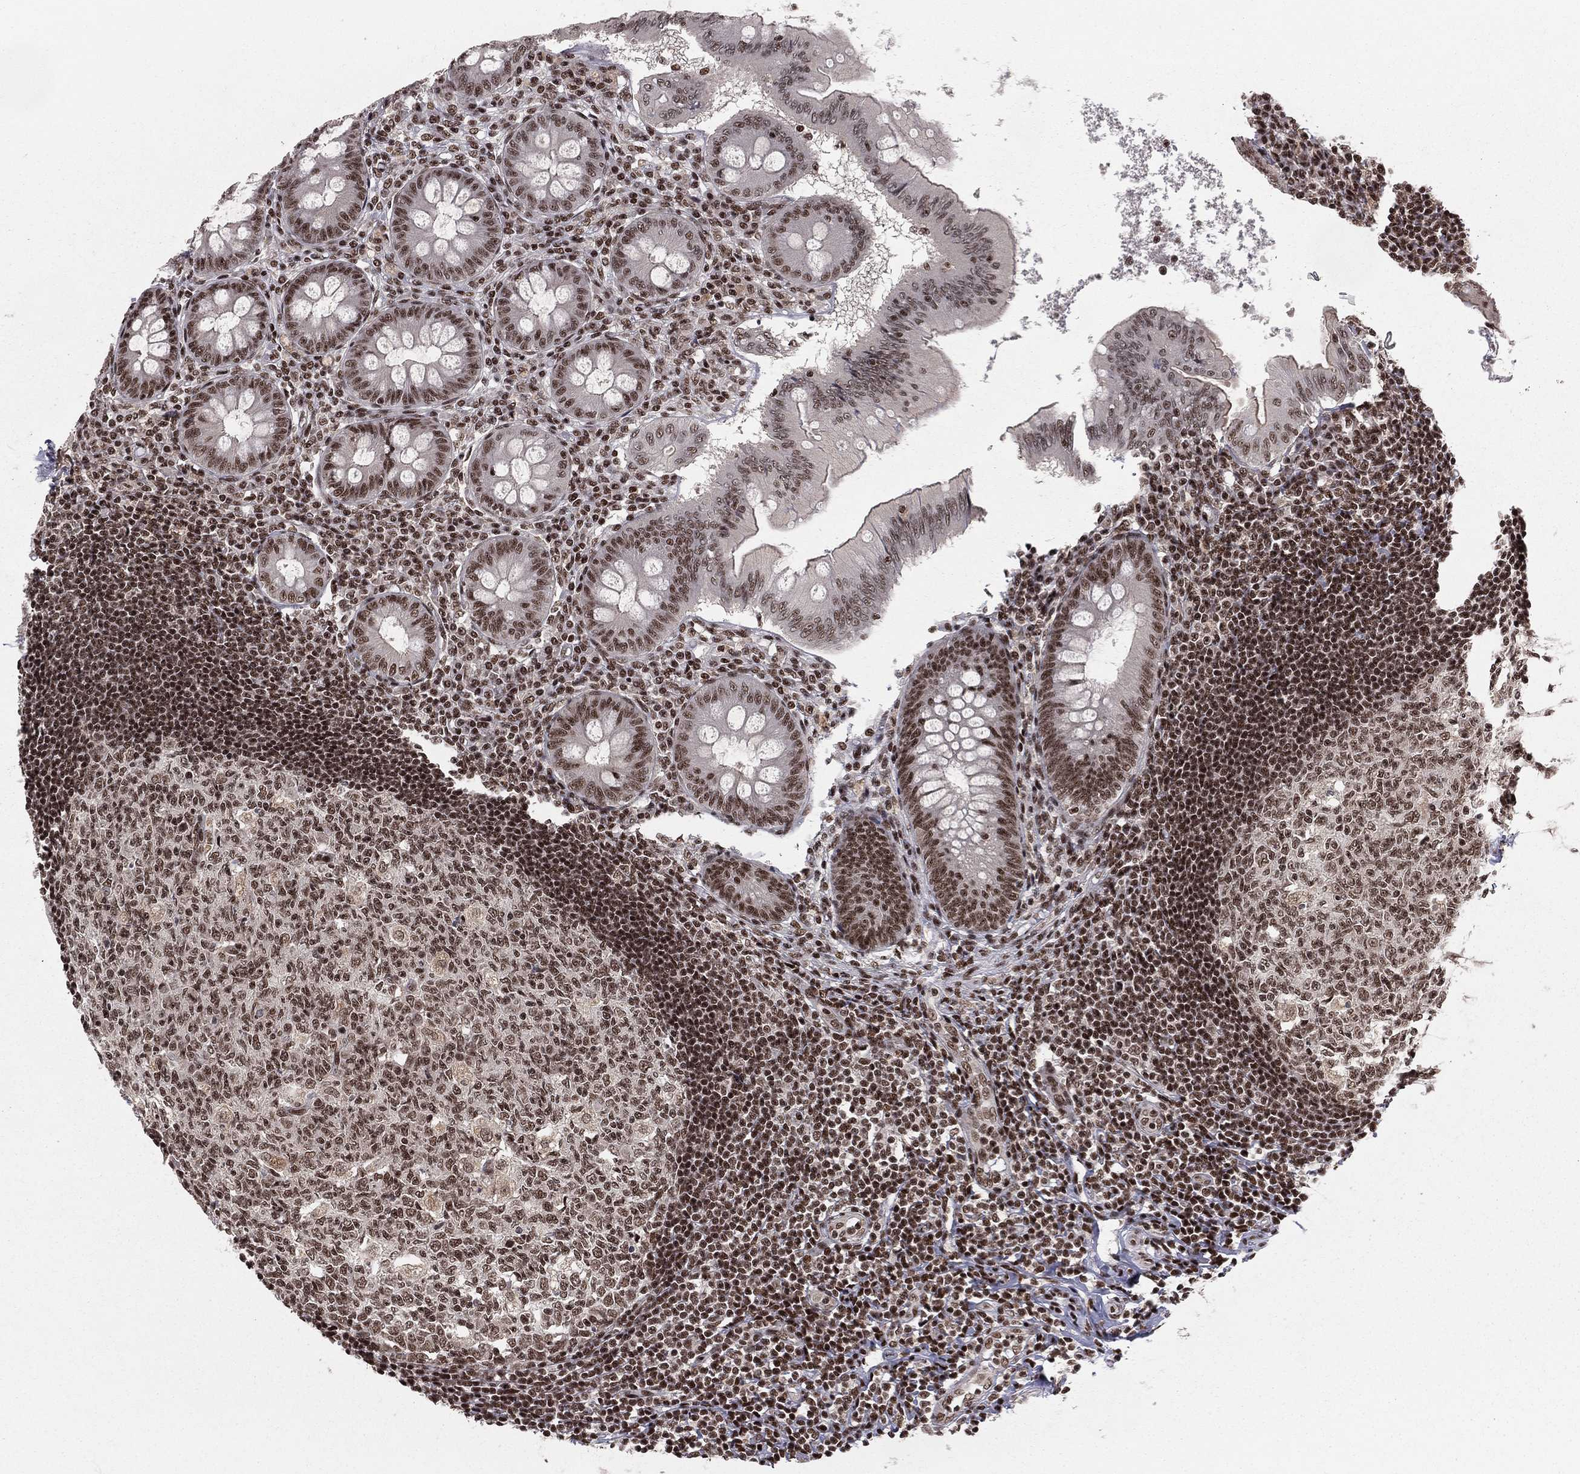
{"staining": {"intensity": "strong", "quantity": "25%-75%", "location": "nuclear"}, "tissue": "appendix", "cell_type": "Glandular cells", "image_type": "normal", "snomed": [{"axis": "morphology", "description": "Normal tissue, NOS"}, {"axis": "morphology", "description": "Inflammation, NOS"}, {"axis": "topography", "description": "Appendix"}], "caption": "Immunohistochemical staining of unremarkable human appendix demonstrates strong nuclear protein positivity in approximately 25%-75% of glandular cells.", "gene": "NFYB", "patient": {"sex": "male", "age": 16}}